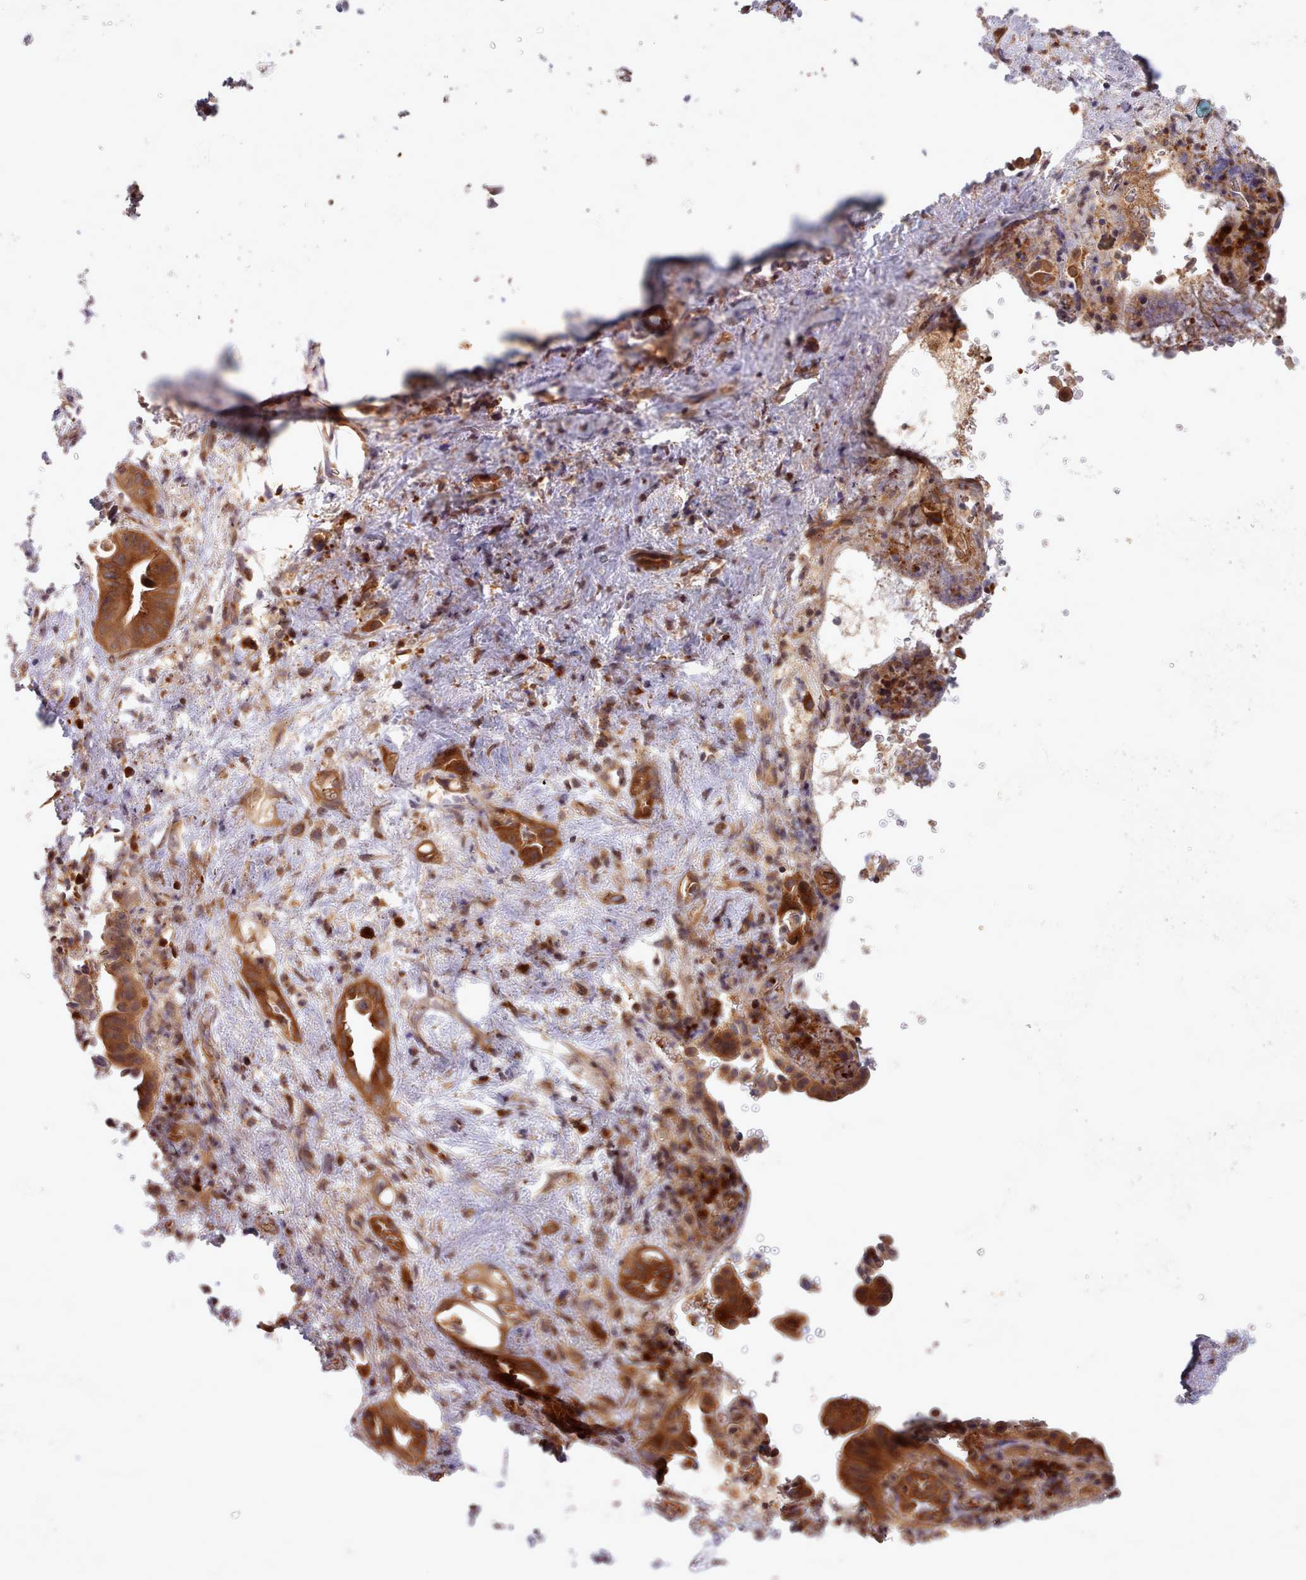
{"staining": {"intensity": "strong", "quantity": ">75%", "location": "cytoplasmic/membranous"}, "tissue": "liver cancer", "cell_type": "Tumor cells", "image_type": "cancer", "snomed": [{"axis": "morphology", "description": "Cholangiocarcinoma"}, {"axis": "topography", "description": "Liver"}], "caption": "Immunohistochemistry of cholangiocarcinoma (liver) reveals high levels of strong cytoplasmic/membranous staining in about >75% of tumor cells.", "gene": "UBE2G1", "patient": {"sex": "female", "age": 68}}